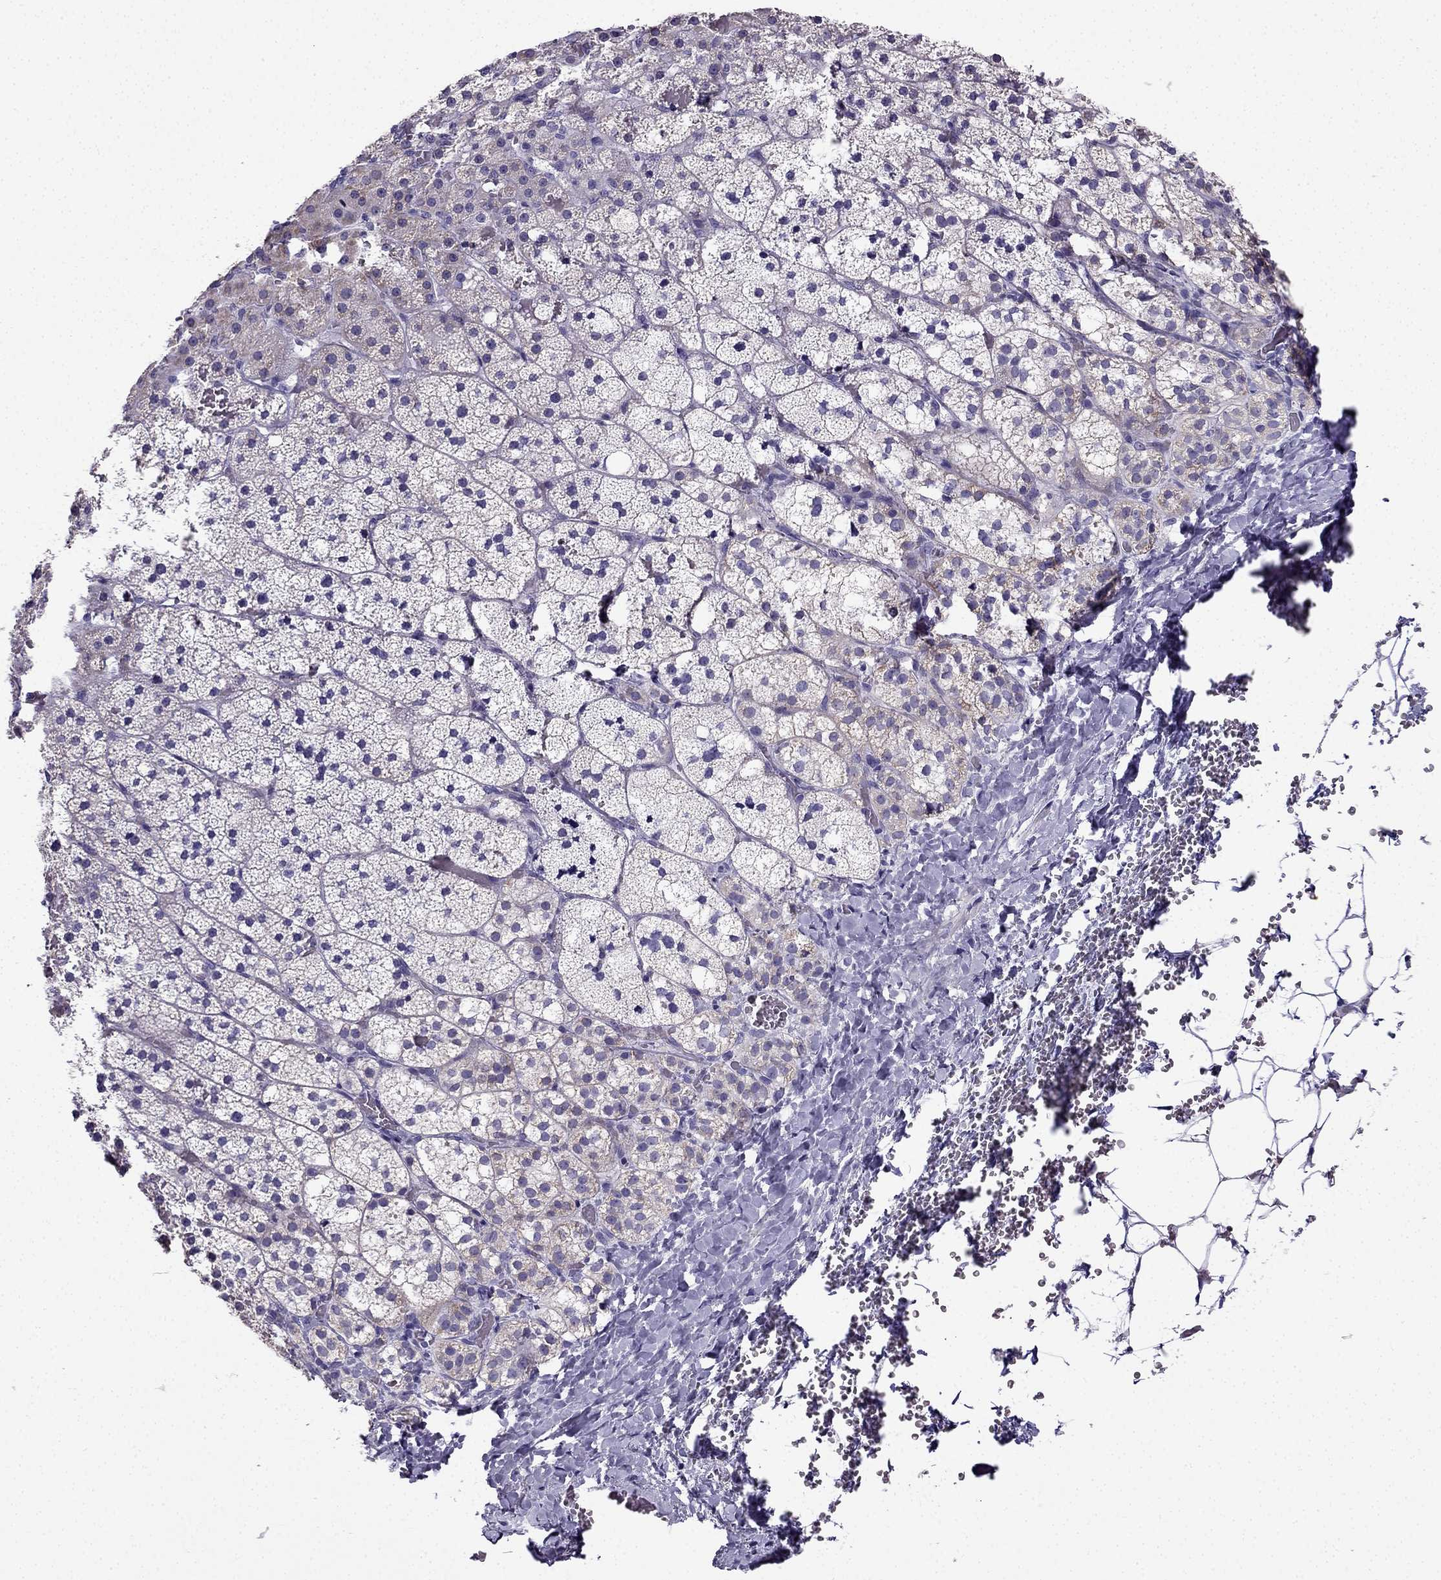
{"staining": {"intensity": "moderate", "quantity": "<25%", "location": "cytoplasmic/membranous"}, "tissue": "adrenal gland", "cell_type": "Glandular cells", "image_type": "normal", "snomed": [{"axis": "morphology", "description": "Normal tissue, NOS"}, {"axis": "topography", "description": "Adrenal gland"}], "caption": "Moderate cytoplasmic/membranous protein expression is appreciated in approximately <25% of glandular cells in adrenal gland.", "gene": "KIF5A", "patient": {"sex": "male", "age": 53}}